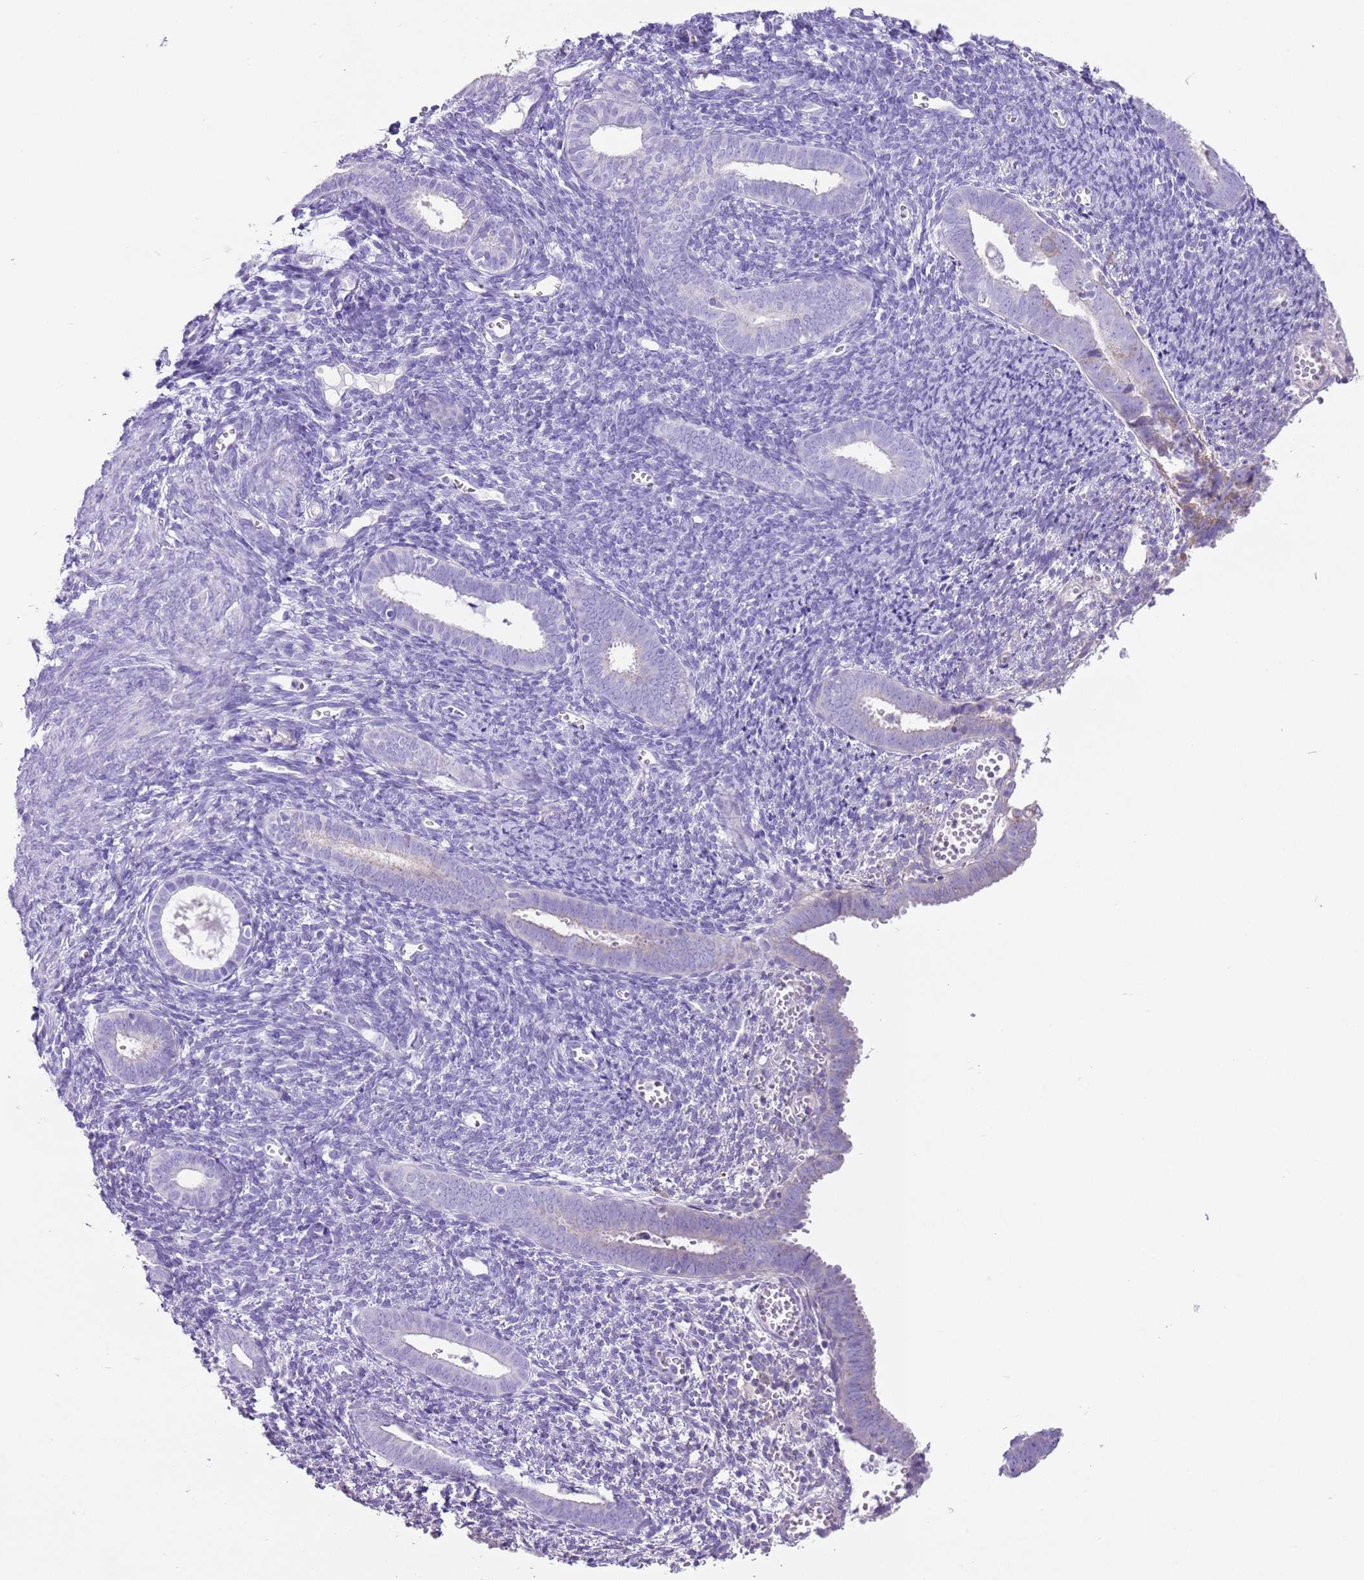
{"staining": {"intensity": "negative", "quantity": "none", "location": "none"}, "tissue": "endometrial cancer", "cell_type": "Tumor cells", "image_type": "cancer", "snomed": [{"axis": "morphology", "description": "Adenocarcinoma, NOS"}, {"axis": "topography", "description": "Endometrium"}], "caption": "This is an IHC image of human endometrial adenocarcinoma. There is no expression in tumor cells.", "gene": "ZNF697", "patient": {"sex": "female", "age": 75}}